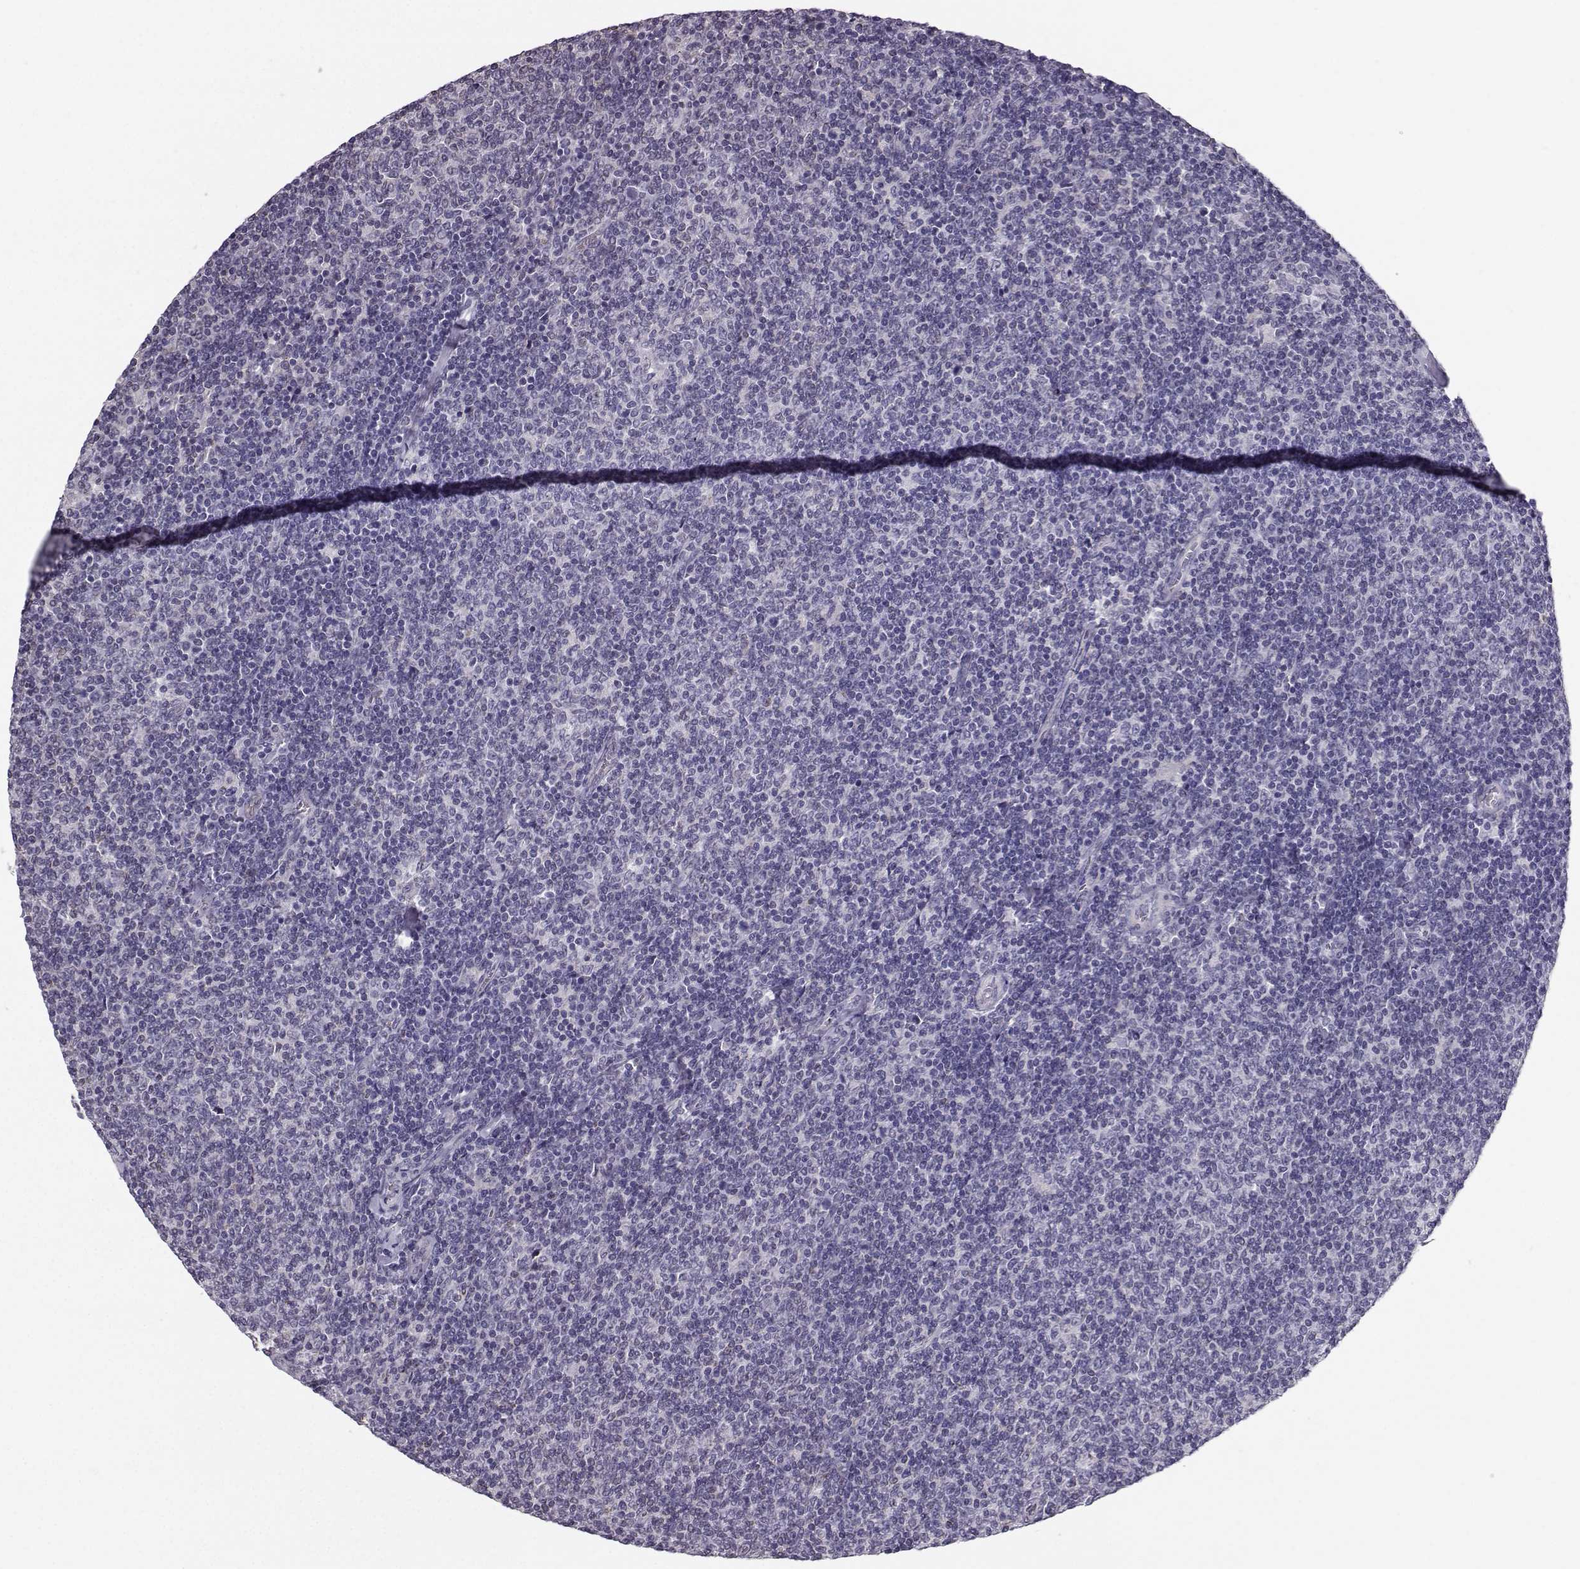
{"staining": {"intensity": "negative", "quantity": "none", "location": "none"}, "tissue": "lymphoma", "cell_type": "Tumor cells", "image_type": "cancer", "snomed": [{"axis": "morphology", "description": "Malignant lymphoma, non-Hodgkin's type, Low grade"}, {"axis": "topography", "description": "Lymph node"}], "caption": "The immunohistochemistry histopathology image has no significant positivity in tumor cells of malignant lymphoma, non-Hodgkin's type (low-grade) tissue.", "gene": "TSPYL5", "patient": {"sex": "male", "age": 52}}